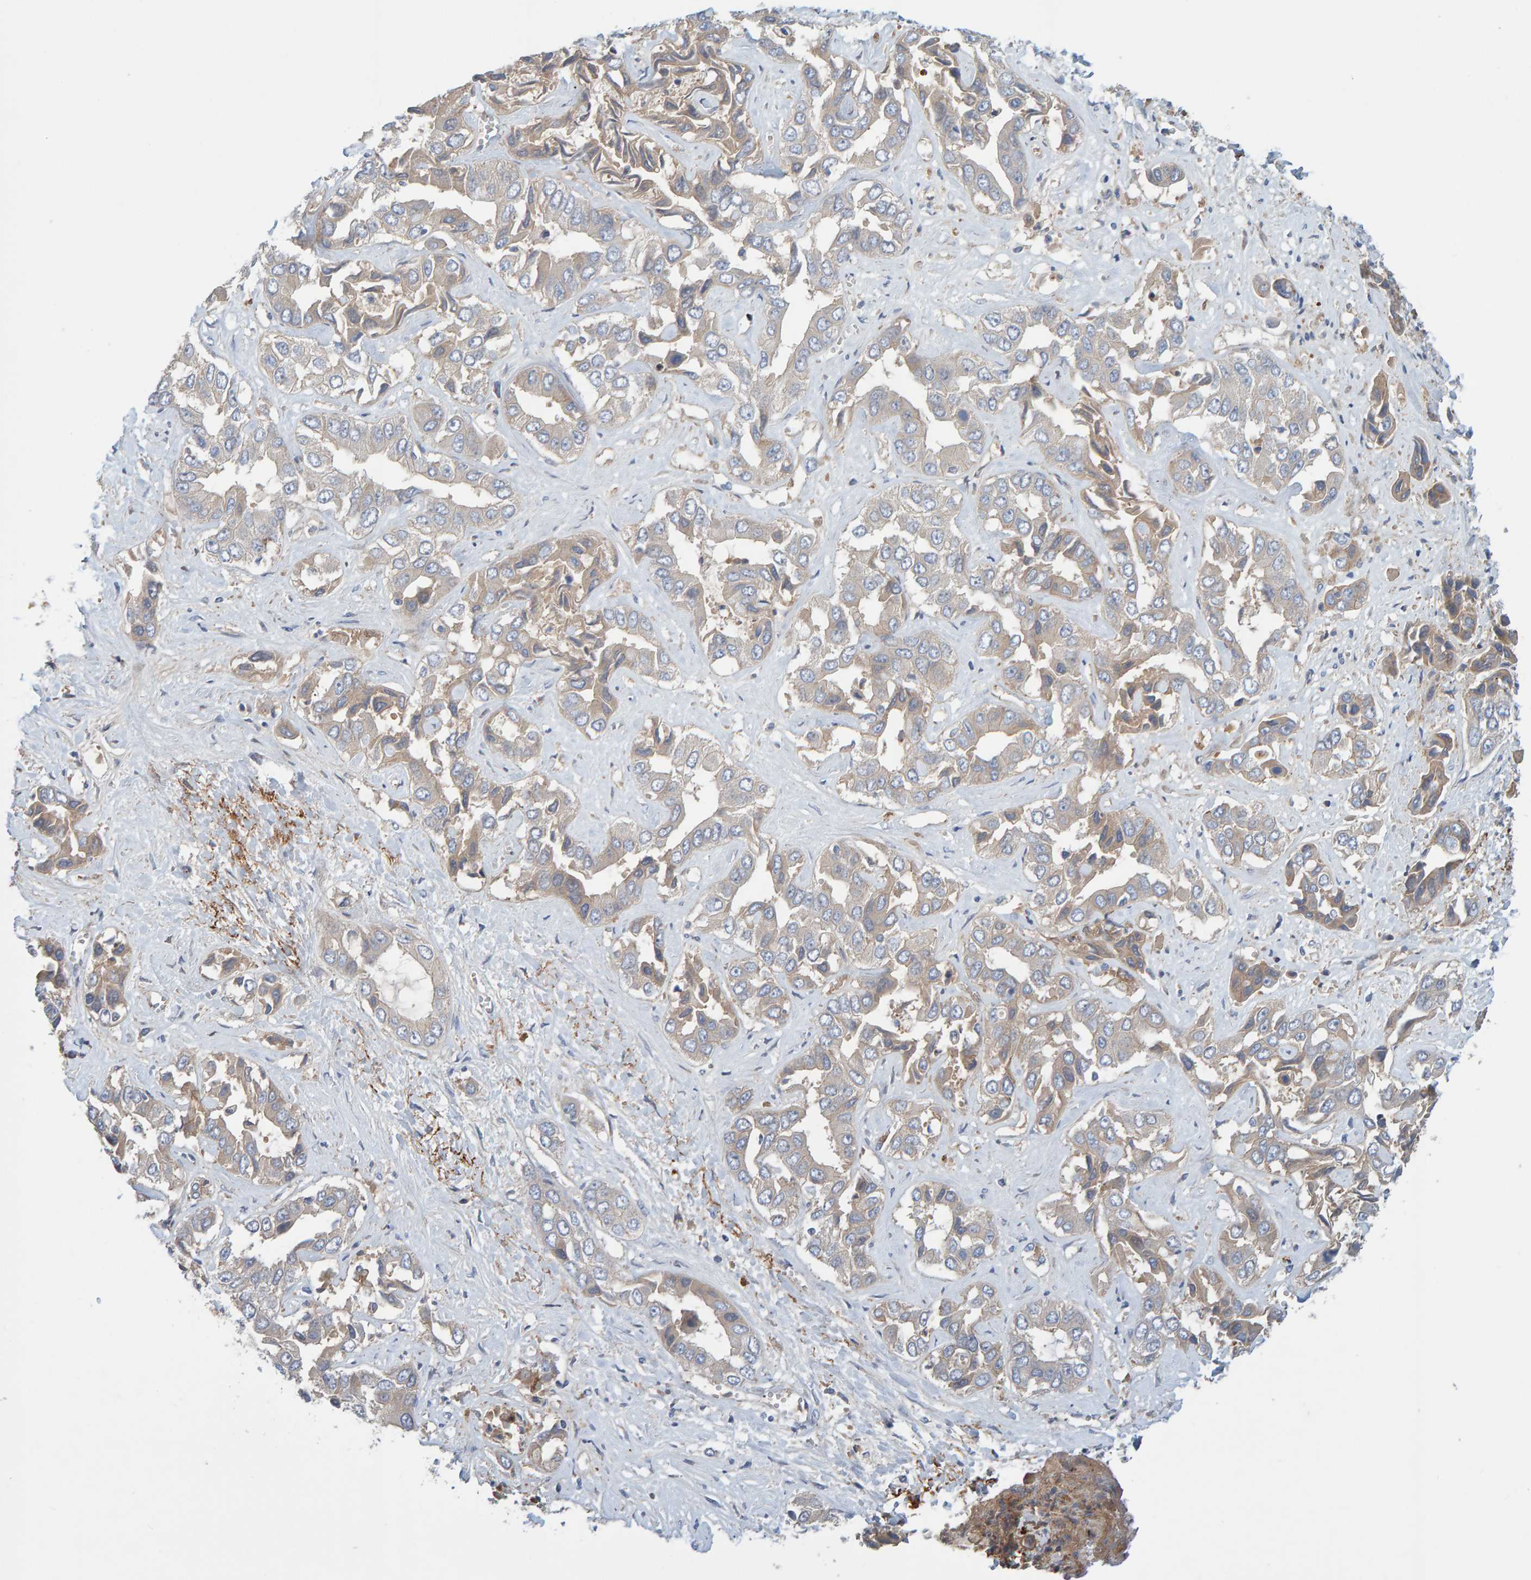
{"staining": {"intensity": "weak", "quantity": "<25%", "location": "cytoplasmic/membranous"}, "tissue": "liver cancer", "cell_type": "Tumor cells", "image_type": "cancer", "snomed": [{"axis": "morphology", "description": "Cholangiocarcinoma"}, {"axis": "topography", "description": "Liver"}], "caption": "A high-resolution photomicrograph shows IHC staining of liver cholangiocarcinoma, which reveals no significant expression in tumor cells.", "gene": "KIAA0753", "patient": {"sex": "female", "age": 52}}